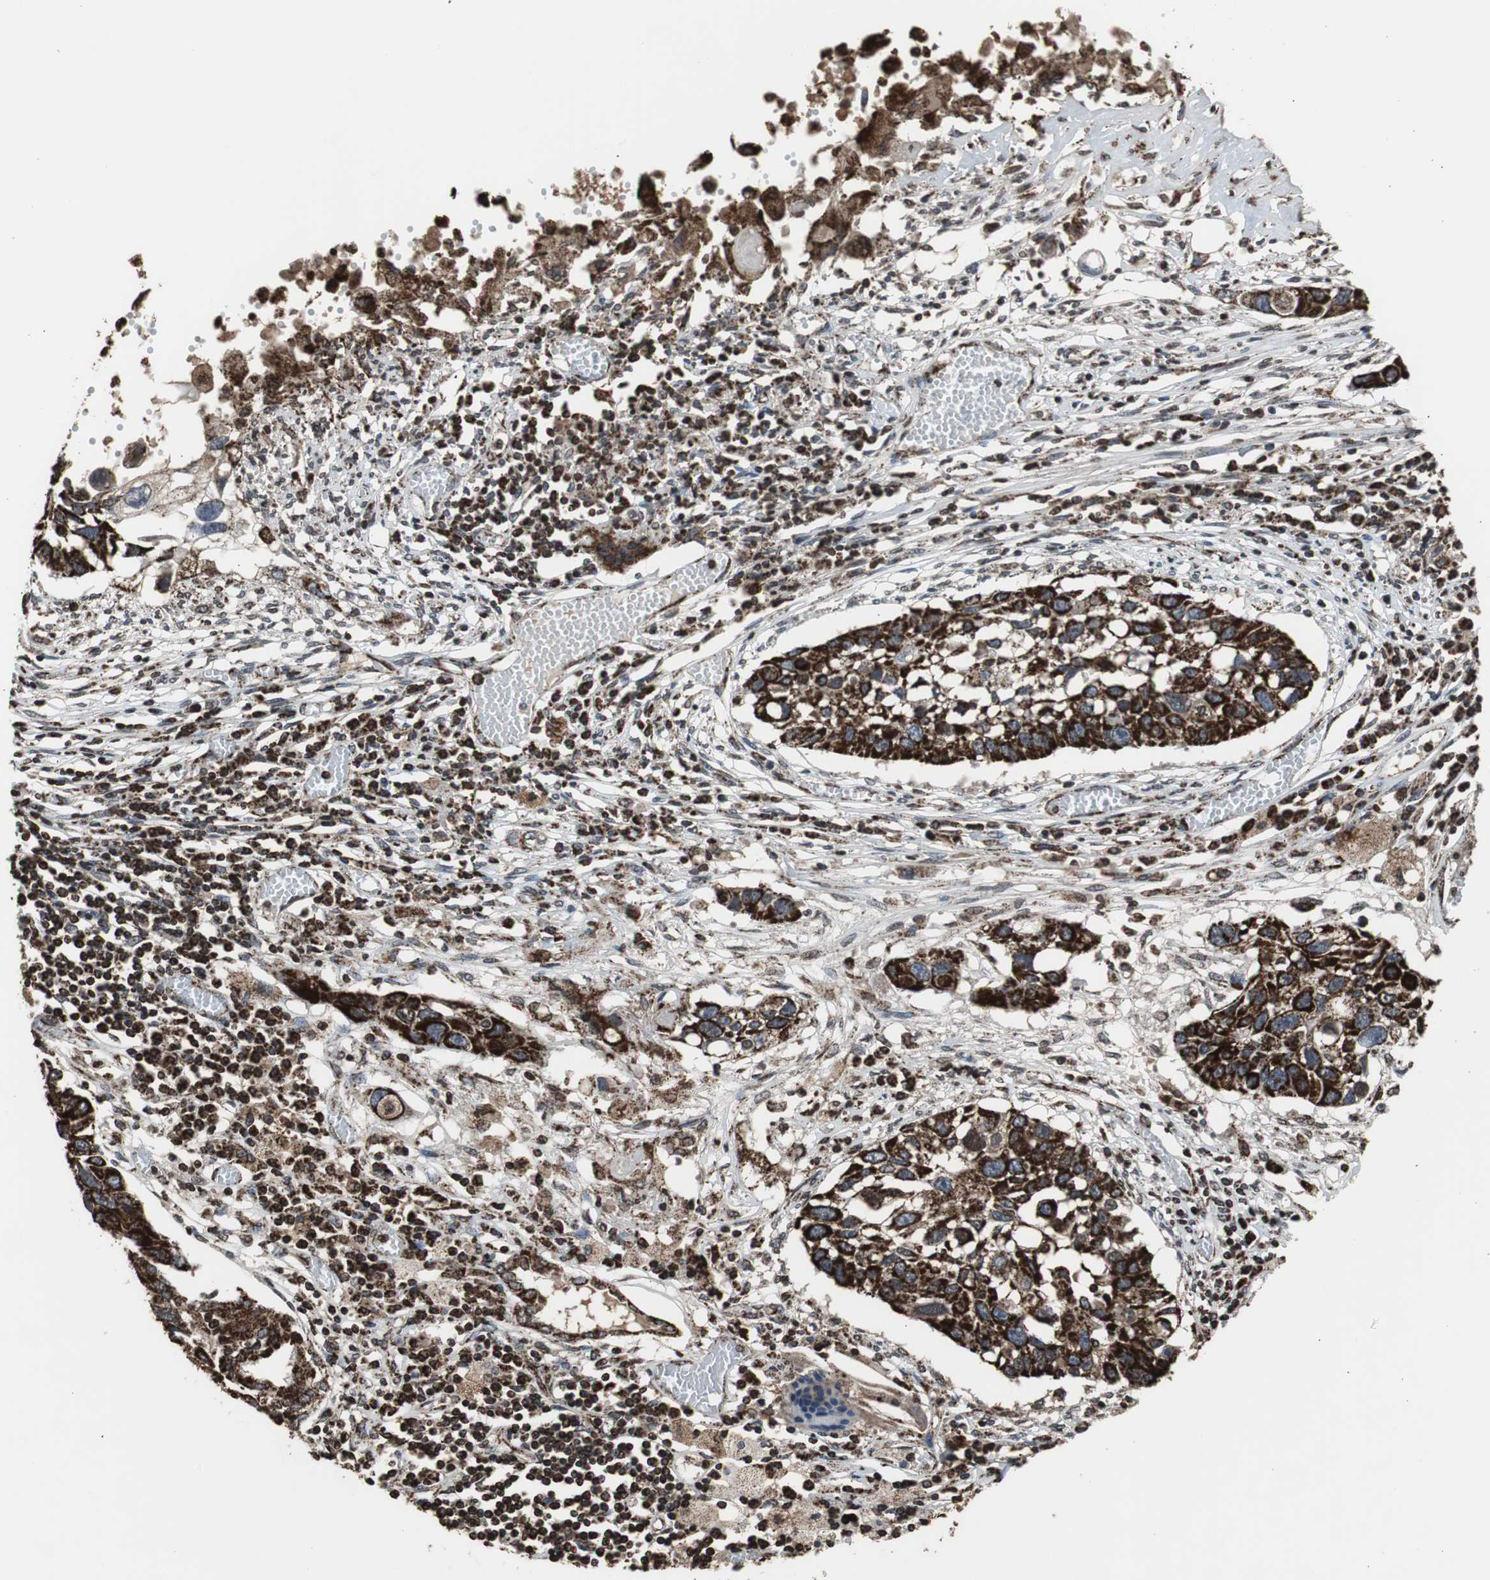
{"staining": {"intensity": "strong", "quantity": ">75%", "location": "cytoplasmic/membranous"}, "tissue": "lung cancer", "cell_type": "Tumor cells", "image_type": "cancer", "snomed": [{"axis": "morphology", "description": "Squamous cell carcinoma, NOS"}, {"axis": "topography", "description": "Lung"}], "caption": "Brown immunohistochemical staining in human squamous cell carcinoma (lung) shows strong cytoplasmic/membranous staining in about >75% of tumor cells. Nuclei are stained in blue.", "gene": "HSPA9", "patient": {"sex": "male", "age": 71}}